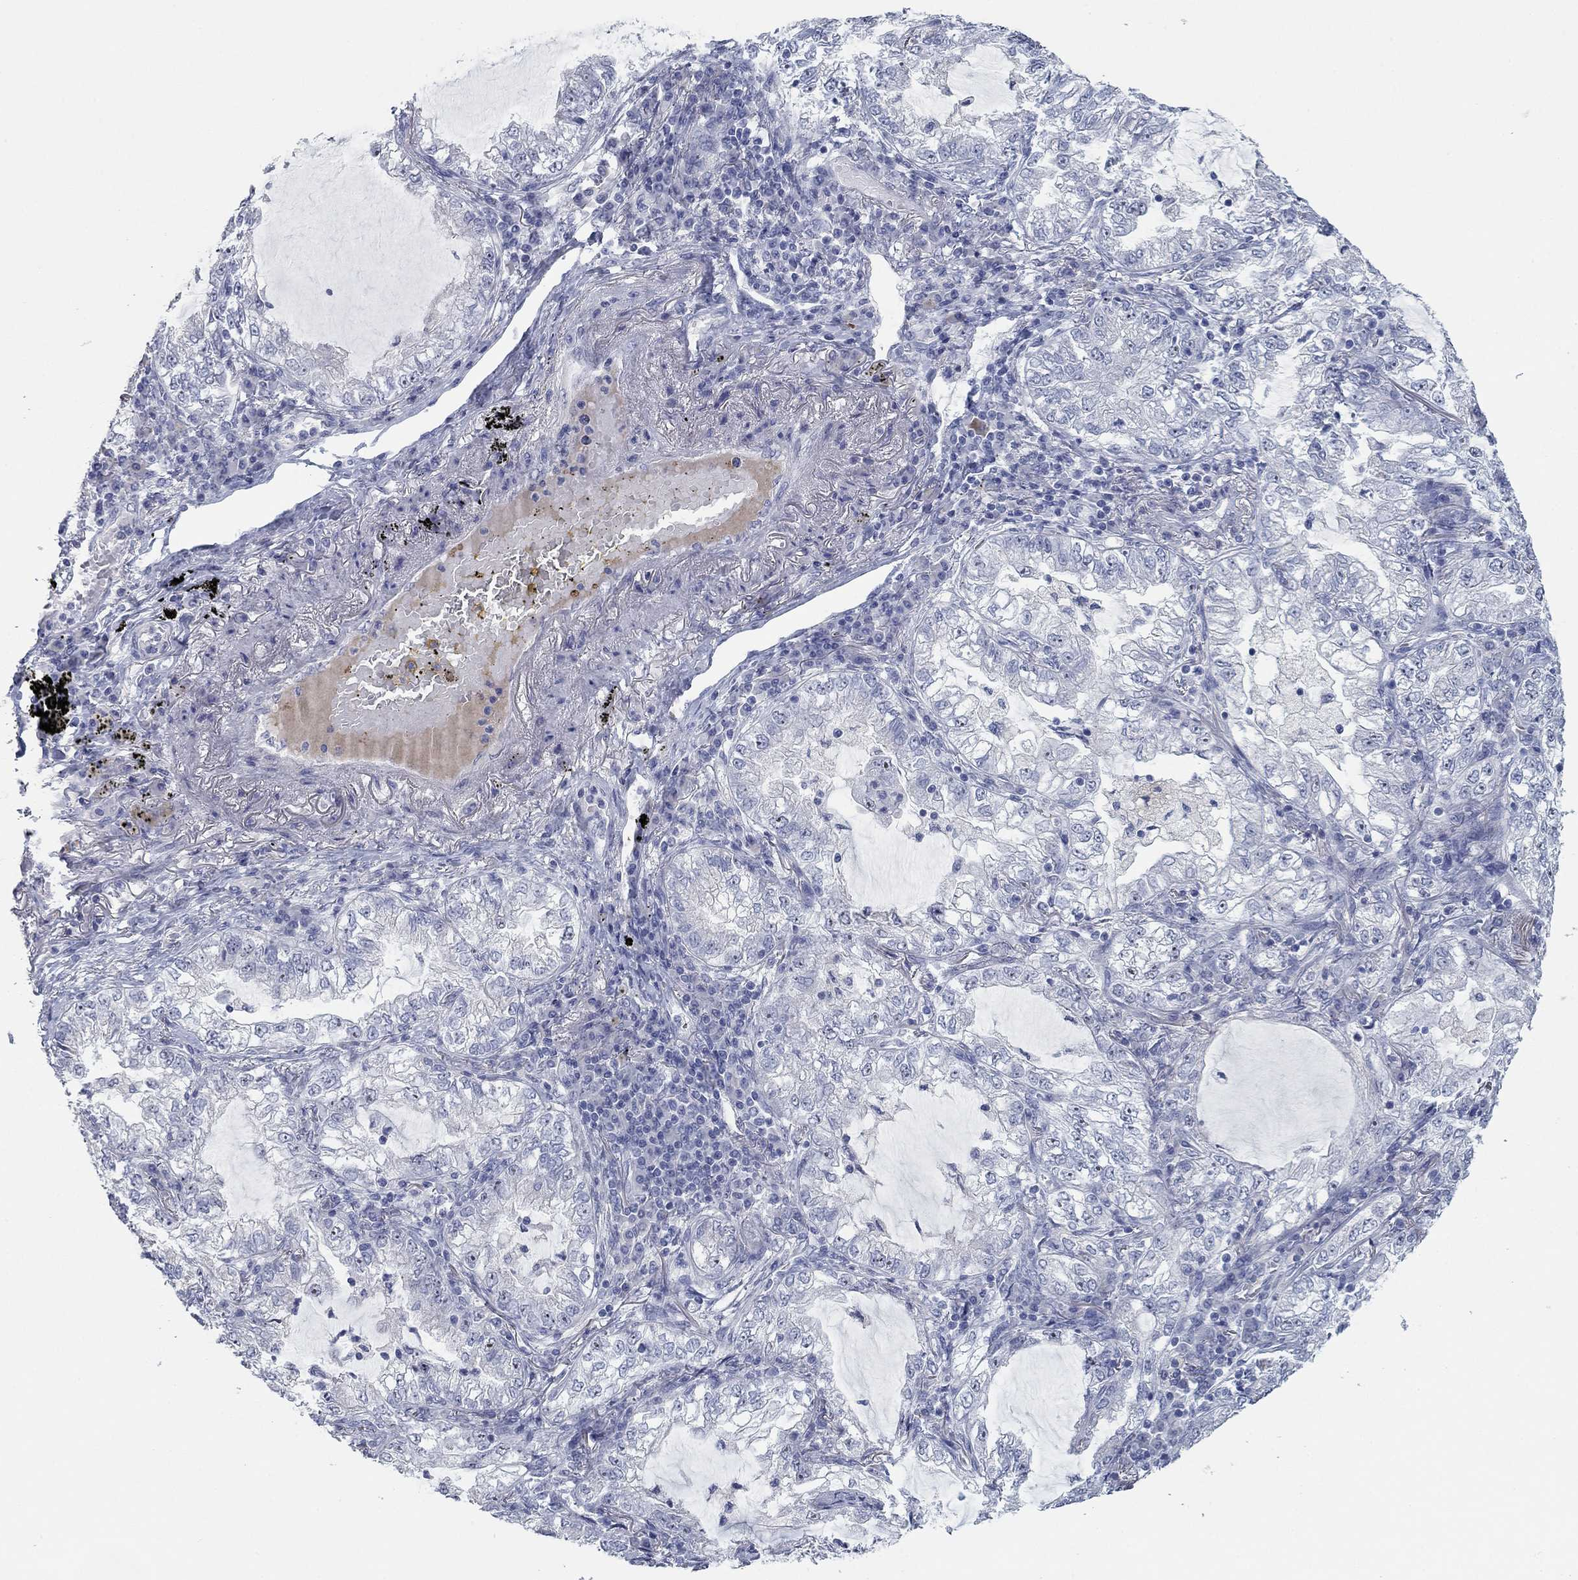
{"staining": {"intensity": "negative", "quantity": "none", "location": "none"}, "tissue": "lung cancer", "cell_type": "Tumor cells", "image_type": "cancer", "snomed": [{"axis": "morphology", "description": "Adenocarcinoma, NOS"}, {"axis": "topography", "description": "Lung"}], "caption": "The micrograph demonstrates no staining of tumor cells in lung cancer.", "gene": "APOC3", "patient": {"sex": "female", "age": 73}}